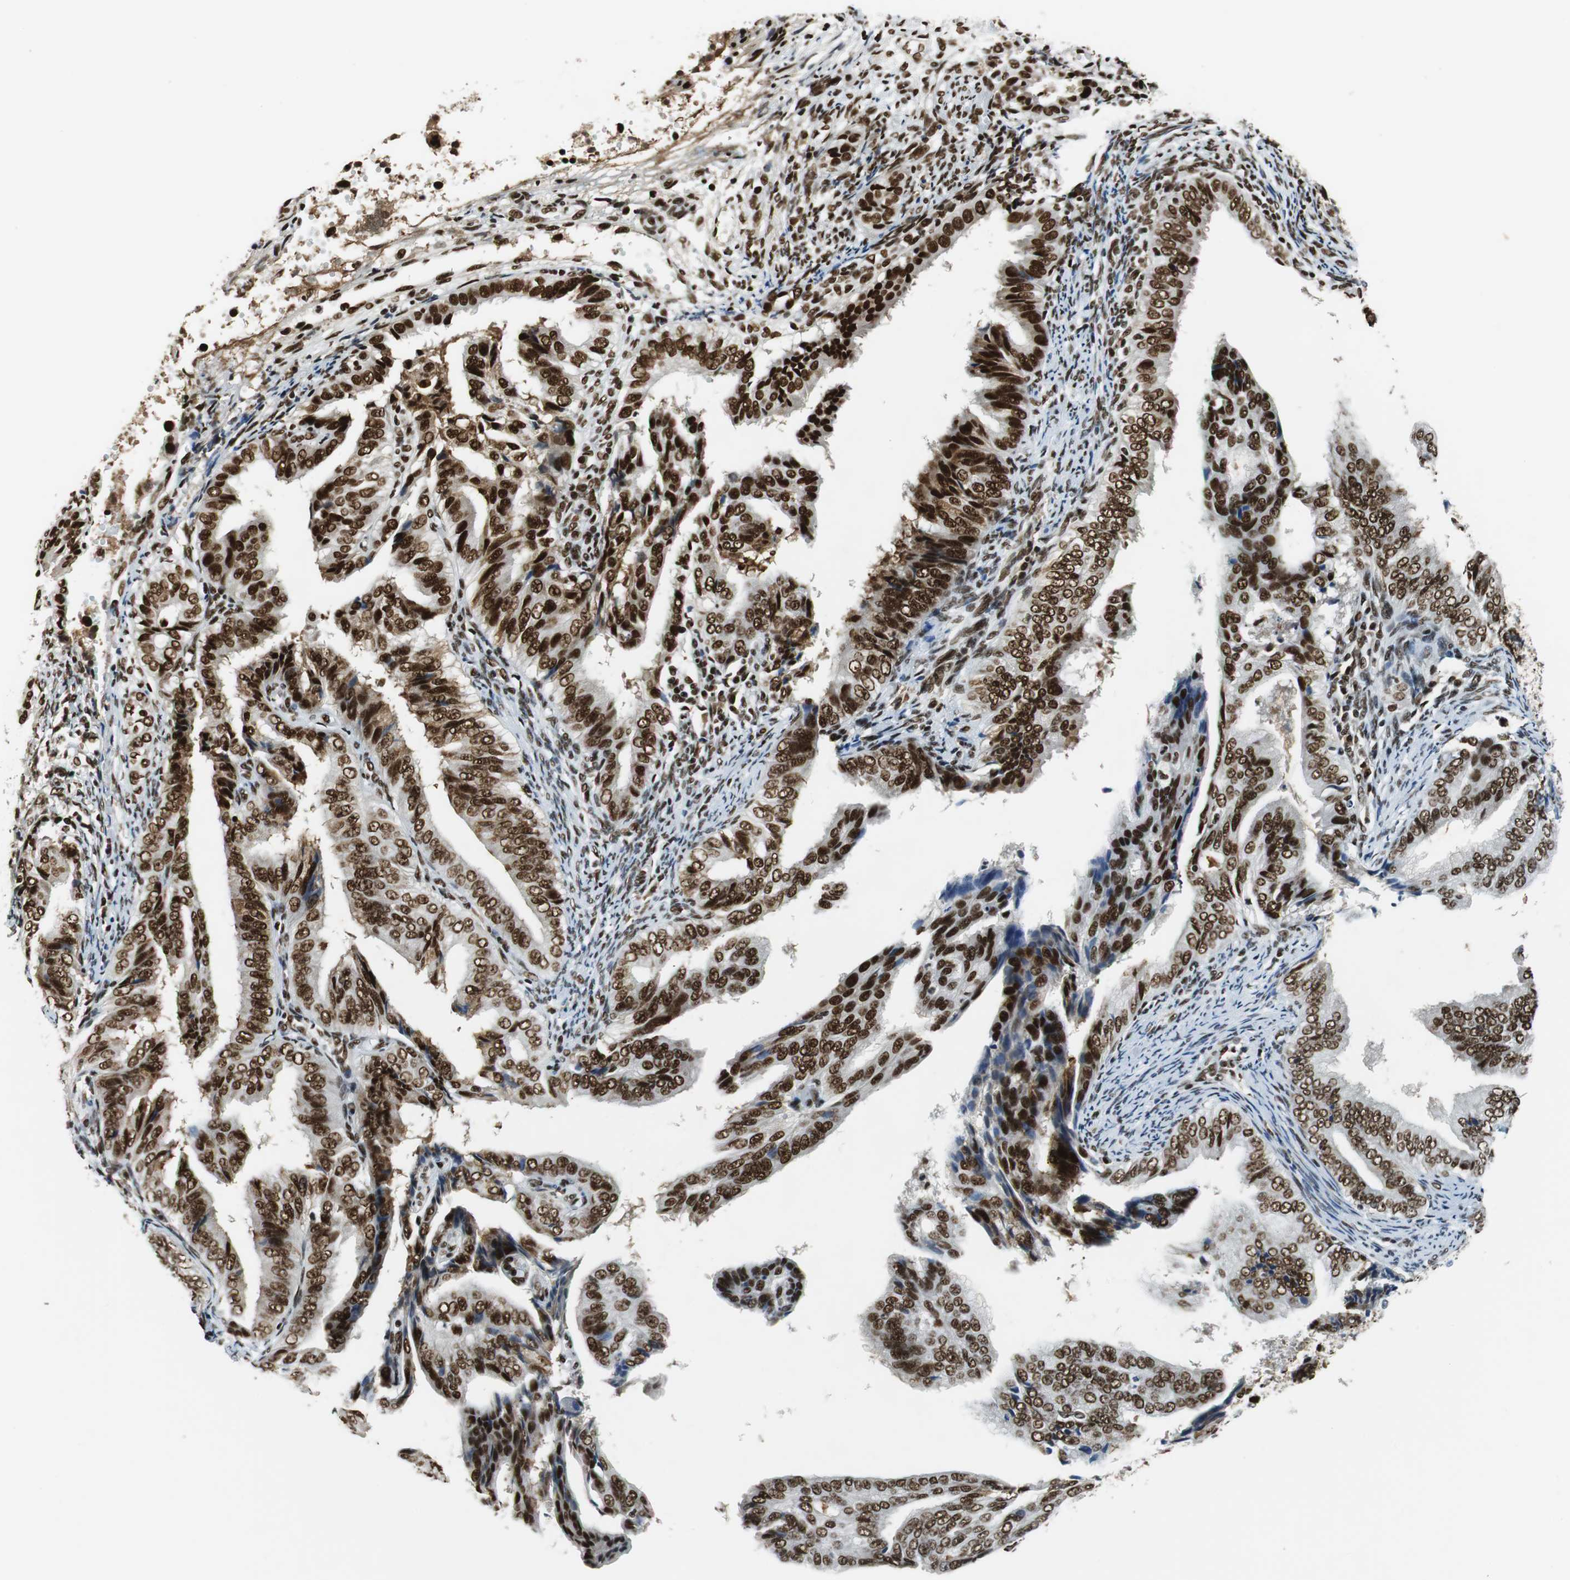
{"staining": {"intensity": "strong", "quantity": ">75%", "location": "cytoplasmic/membranous,nuclear"}, "tissue": "endometrial cancer", "cell_type": "Tumor cells", "image_type": "cancer", "snomed": [{"axis": "morphology", "description": "Adenocarcinoma, NOS"}, {"axis": "topography", "description": "Endometrium"}], "caption": "Strong cytoplasmic/membranous and nuclear expression is appreciated in approximately >75% of tumor cells in endometrial adenocarcinoma. (Stains: DAB in brown, nuclei in blue, Microscopy: brightfield microscopy at high magnification).", "gene": "PRKDC", "patient": {"sex": "female", "age": 58}}